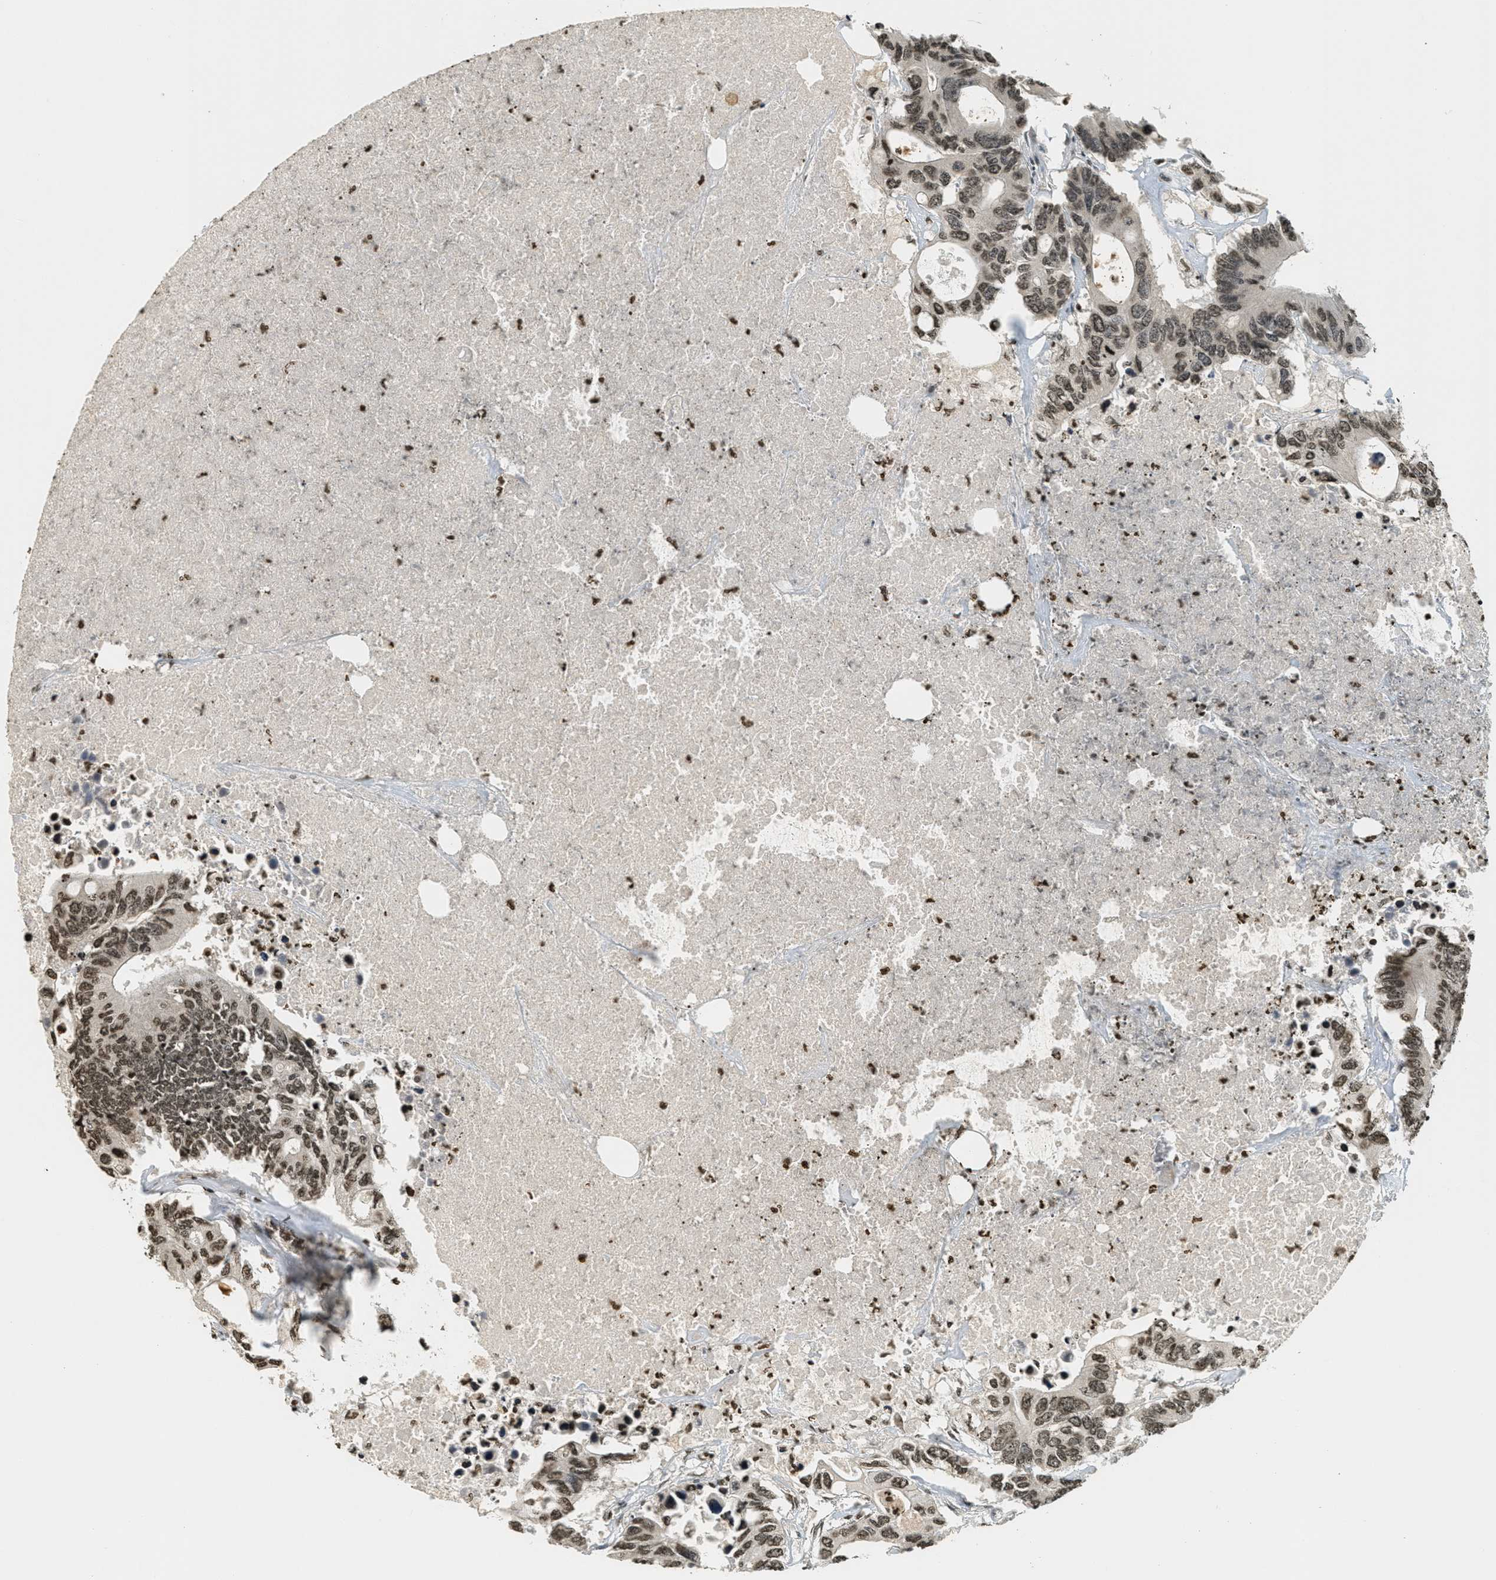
{"staining": {"intensity": "moderate", "quantity": ">75%", "location": "nuclear"}, "tissue": "colorectal cancer", "cell_type": "Tumor cells", "image_type": "cancer", "snomed": [{"axis": "morphology", "description": "Adenocarcinoma, NOS"}, {"axis": "topography", "description": "Colon"}], "caption": "A brown stain labels moderate nuclear positivity of a protein in human adenocarcinoma (colorectal) tumor cells.", "gene": "LDB2", "patient": {"sex": "male", "age": 71}}